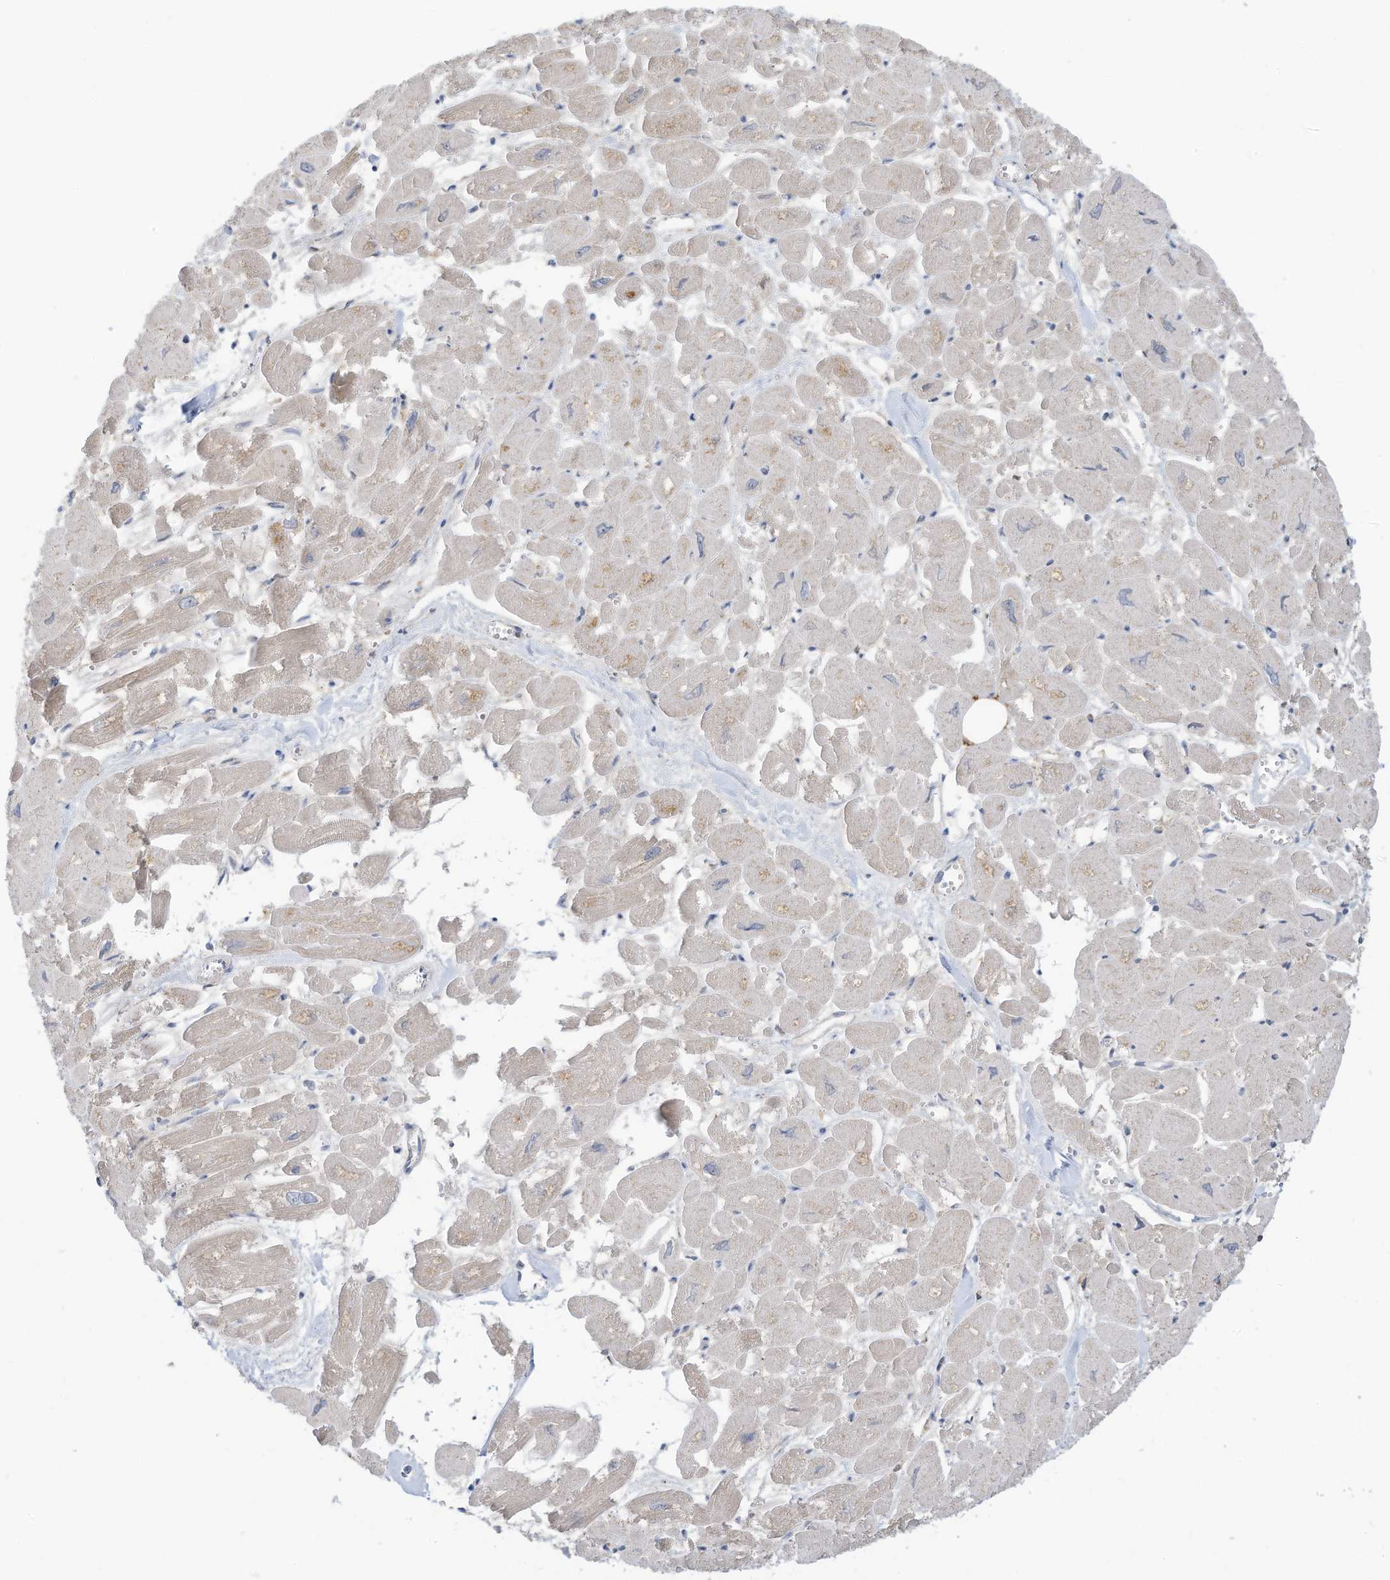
{"staining": {"intensity": "moderate", "quantity": "<25%", "location": "cytoplasmic/membranous"}, "tissue": "heart muscle", "cell_type": "Cardiomyocytes", "image_type": "normal", "snomed": [{"axis": "morphology", "description": "Normal tissue, NOS"}, {"axis": "topography", "description": "Heart"}], "caption": "This photomicrograph demonstrates IHC staining of benign heart muscle, with low moderate cytoplasmic/membranous expression in approximately <25% of cardiomyocytes.", "gene": "SLC1A5", "patient": {"sex": "male", "age": 54}}